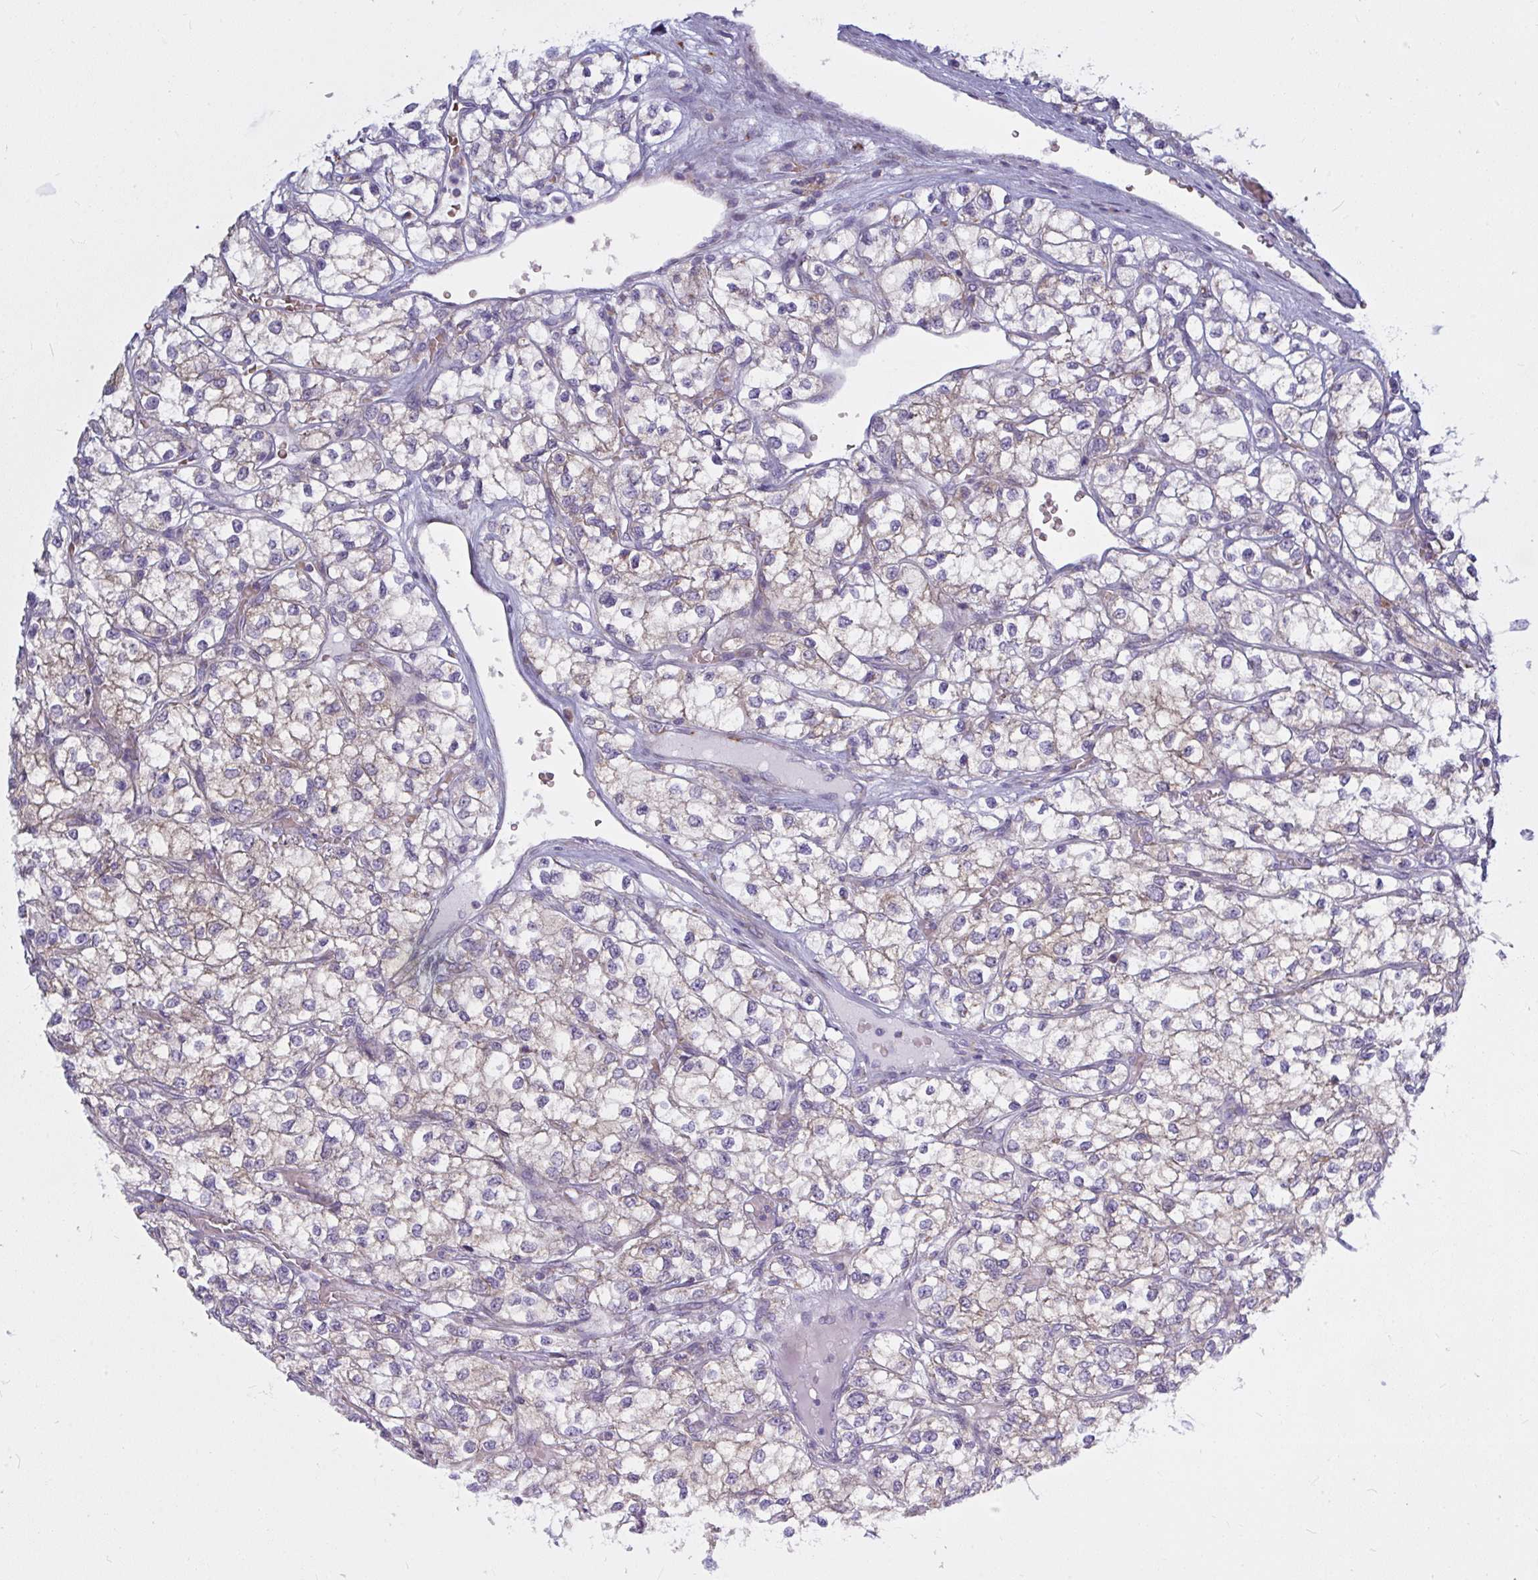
{"staining": {"intensity": "weak", "quantity": "25%-75%", "location": "cytoplasmic/membranous"}, "tissue": "renal cancer", "cell_type": "Tumor cells", "image_type": "cancer", "snomed": [{"axis": "morphology", "description": "Adenocarcinoma, NOS"}, {"axis": "topography", "description": "Kidney"}], "caption": "Human adenocarcinoma (renal) stained for a protein (brown) displays weak cytoplasmic/membranous positive expression in approximately 25%-75% of tumor cells.", "gene": "ATG9A", "patient": {"sex": "male", "age": 80}}